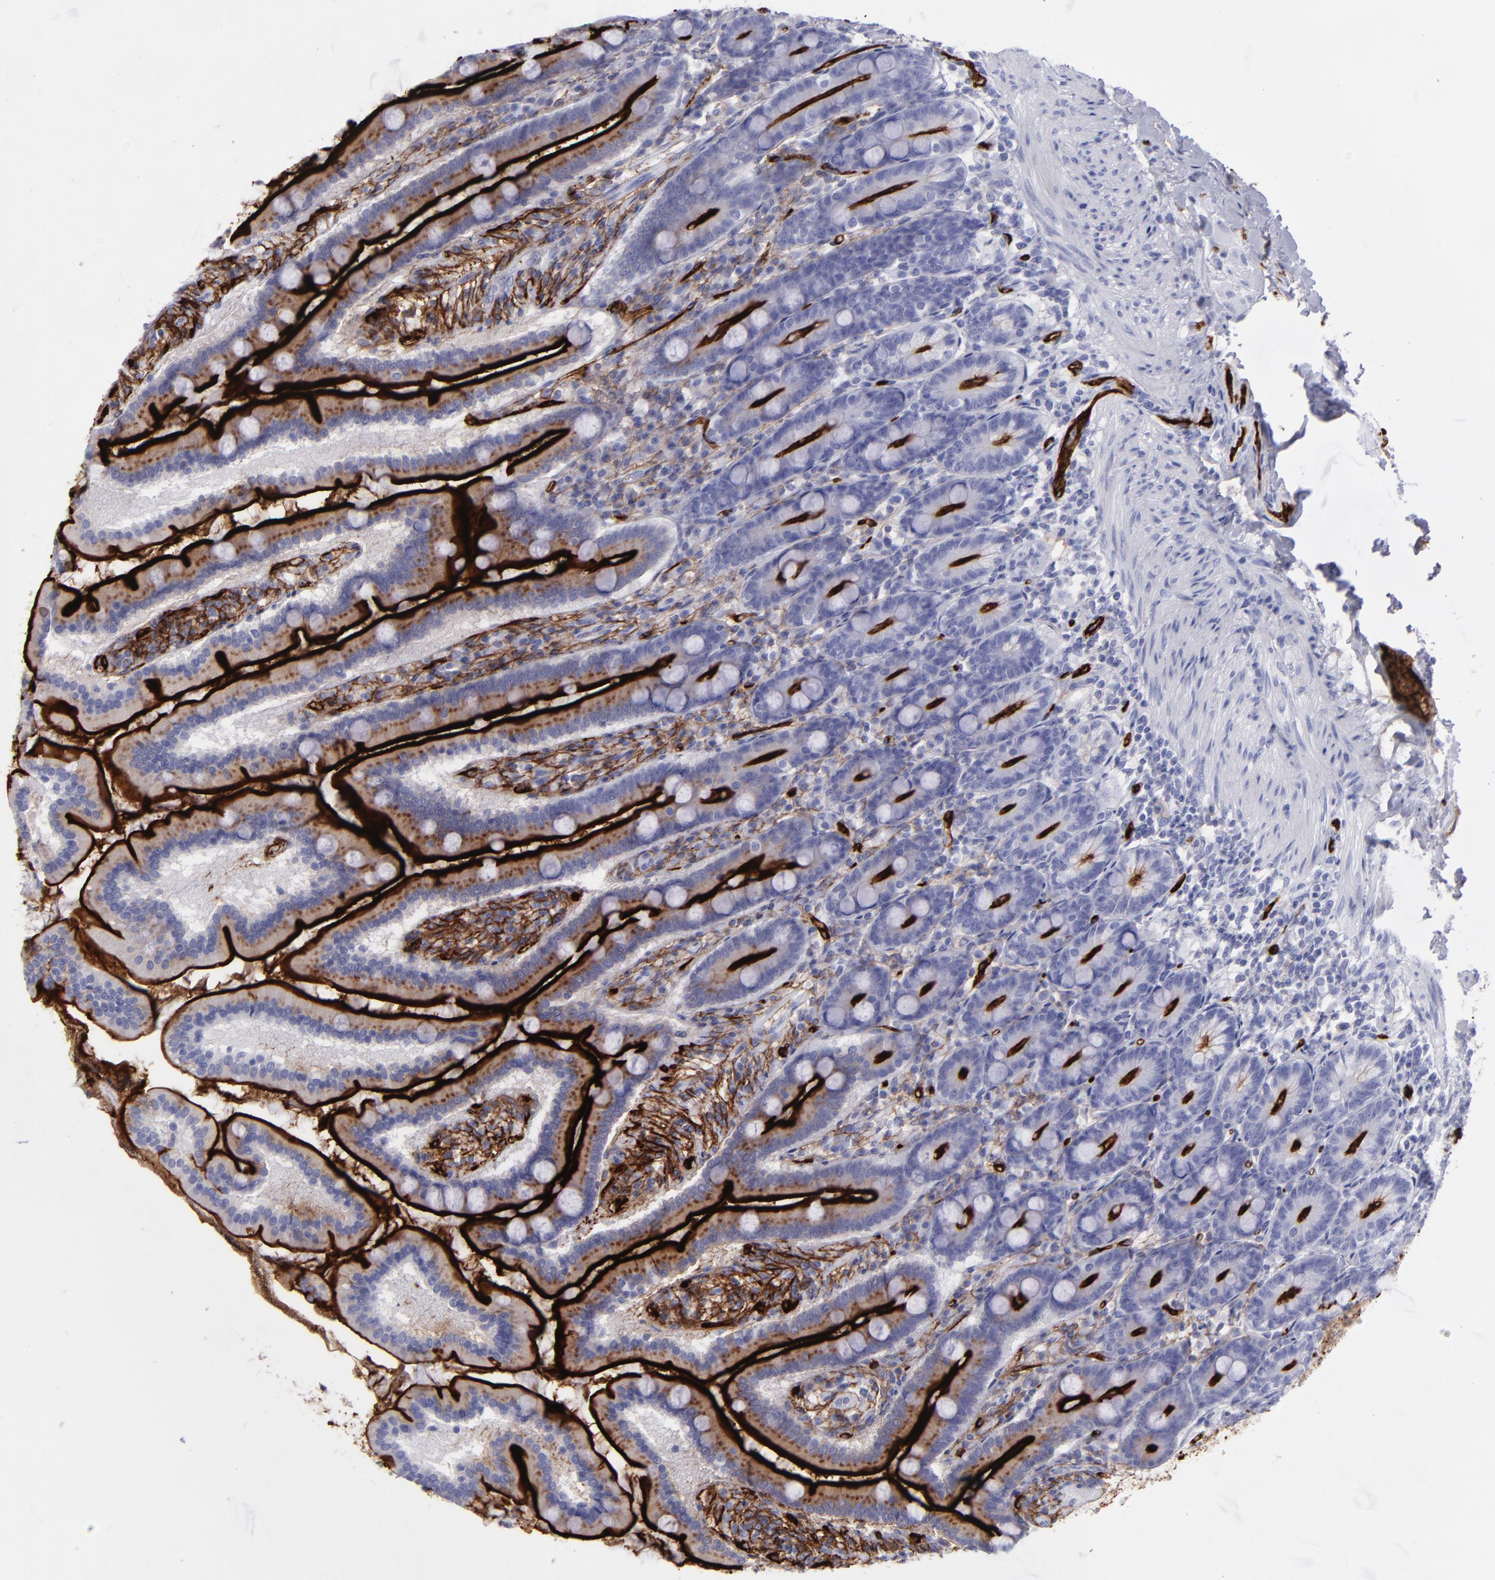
{"staining": {"intensity": "strong", "quantity": ">75%", "location": "cytoplasmic/membranous"}, "tissue": "duodenum", "cell_type": "Glandular cells", "image_type": "normal", "snomed": [{"axis": "morphology", "description": "Normal tissue, NOS"}, {"axis": "topography", "description": "Duodenum"}], "caption": "Immunohistochemical staining of normal duodenum demonstrates strong cytoplasmic/membranous protein staining in about >75% of glandular cells.", "gene": "ACE", "patient": {"sex": "female", "age": 64}}